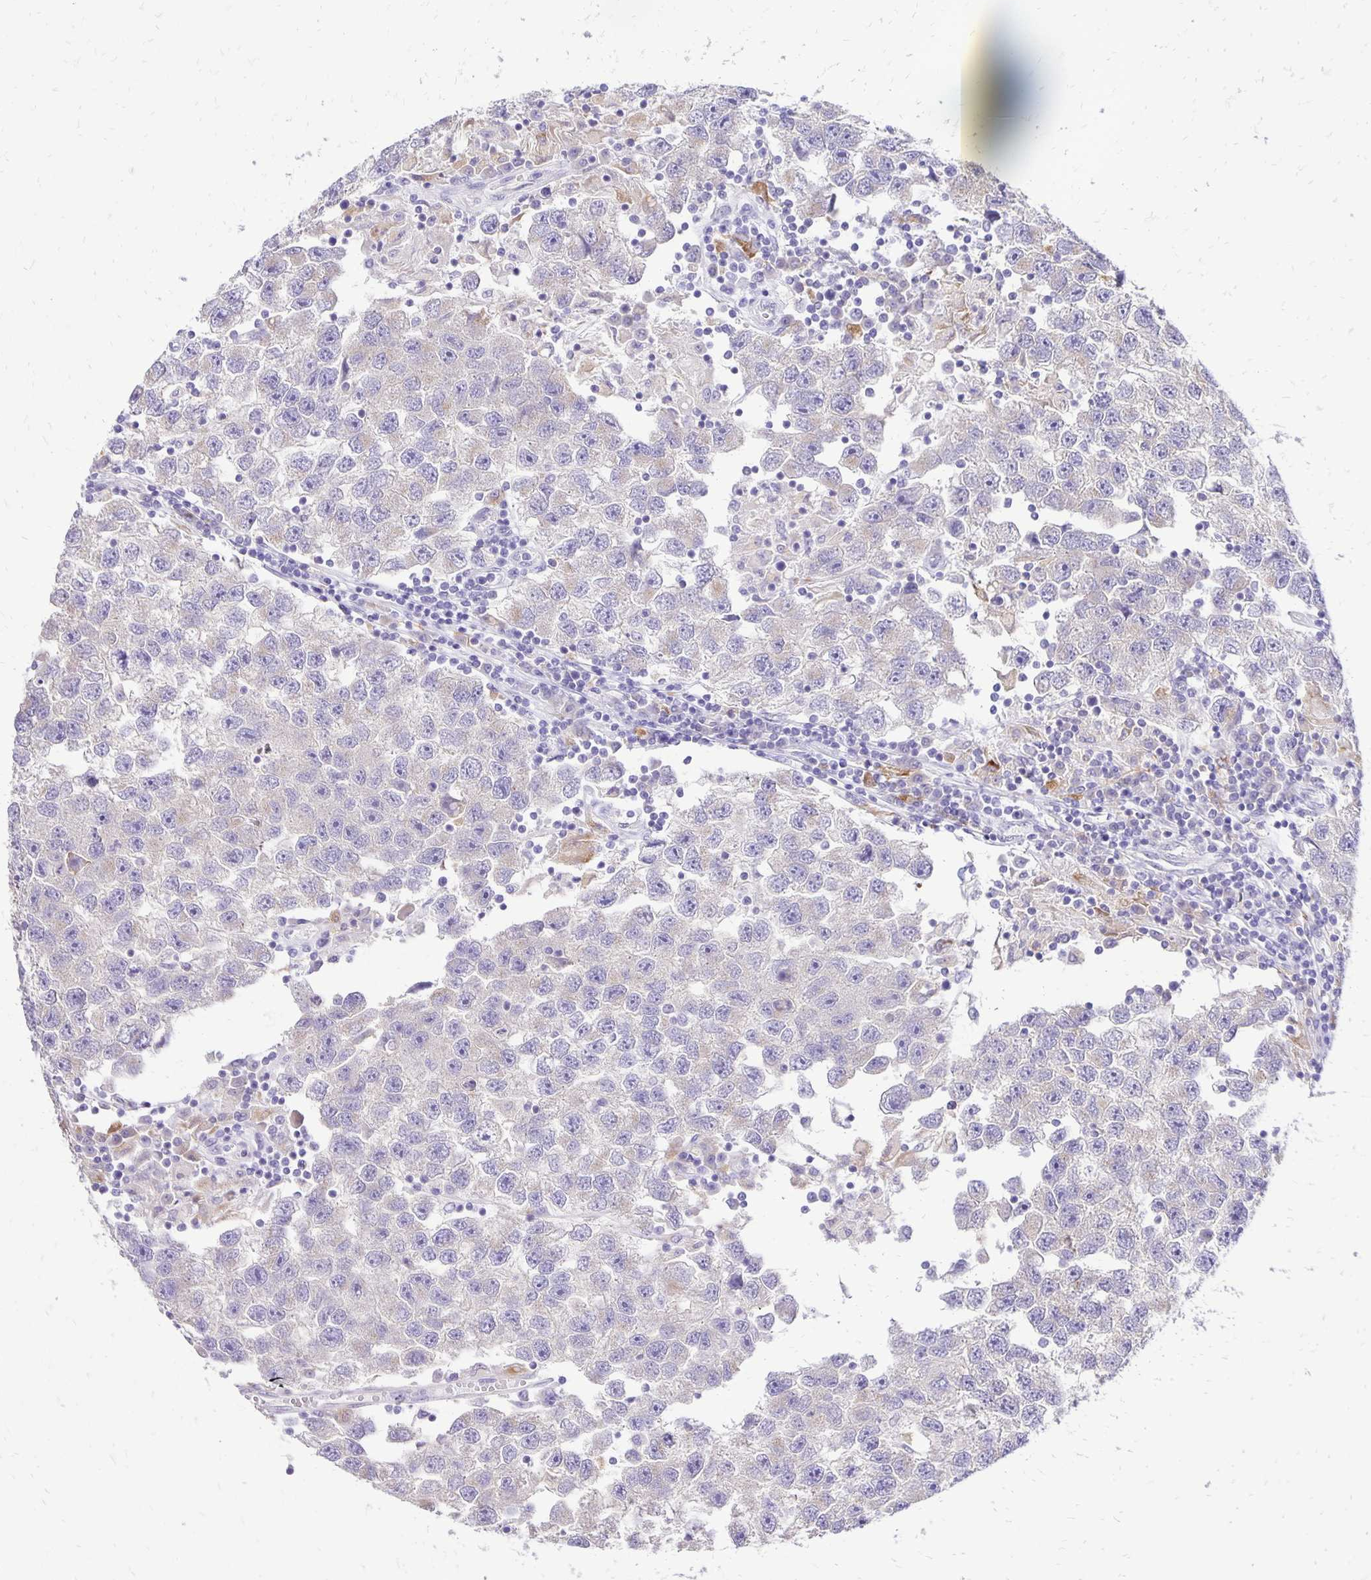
{"staining": {"intensity": "negative", "quantity": "none", "location": "none"}, "tissue": "testis cancer", "cell_type": "Tumor cells", "image_type": "cancer", "snomed": [{"axis": "morphology", "description": "Seminoma, NOS"}, {"axis": "topography", "description": "Testis"}], "caption": "Seminoma (testis) stained for a protein using immunohistochemistry exhibits no staining tumor cells.", "gene": "EIF5A", "patient": {"sex": "male", "age": 26}}